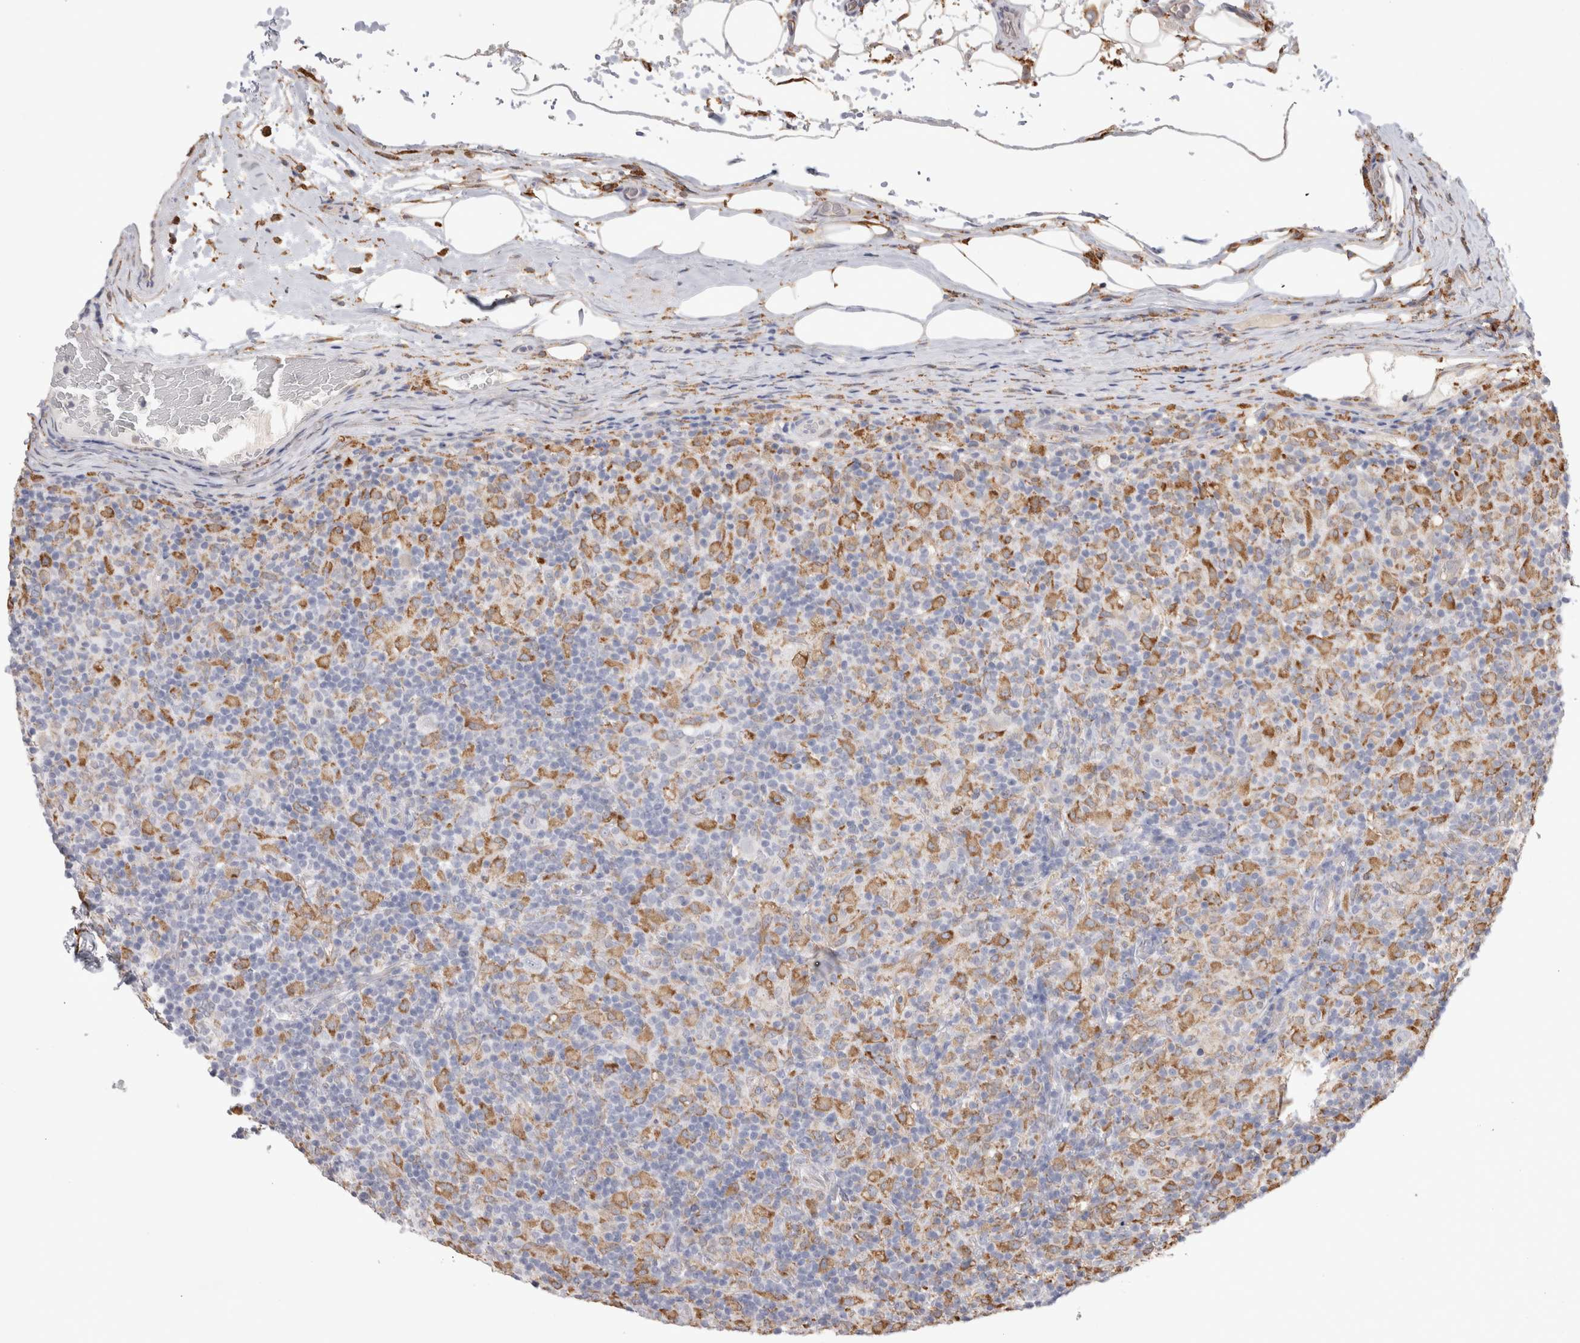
{"staining": {"intensity": "negative", "quantity": "none", "location": "none"}, "tissue": "lymphoma", "cell_type": "Tumor cells", "image_type": "cancer", "snomed": [{"axis": "morphology", "description": "Hodgkin's disease, NOS"}, {"axis": "topography", "description": "Lymph node"}], "caption": "There is no significant expression in tumor cells of lymphoma.", "gene": "LRPAP1", "patient": {"sex": "male", "age": 70}}